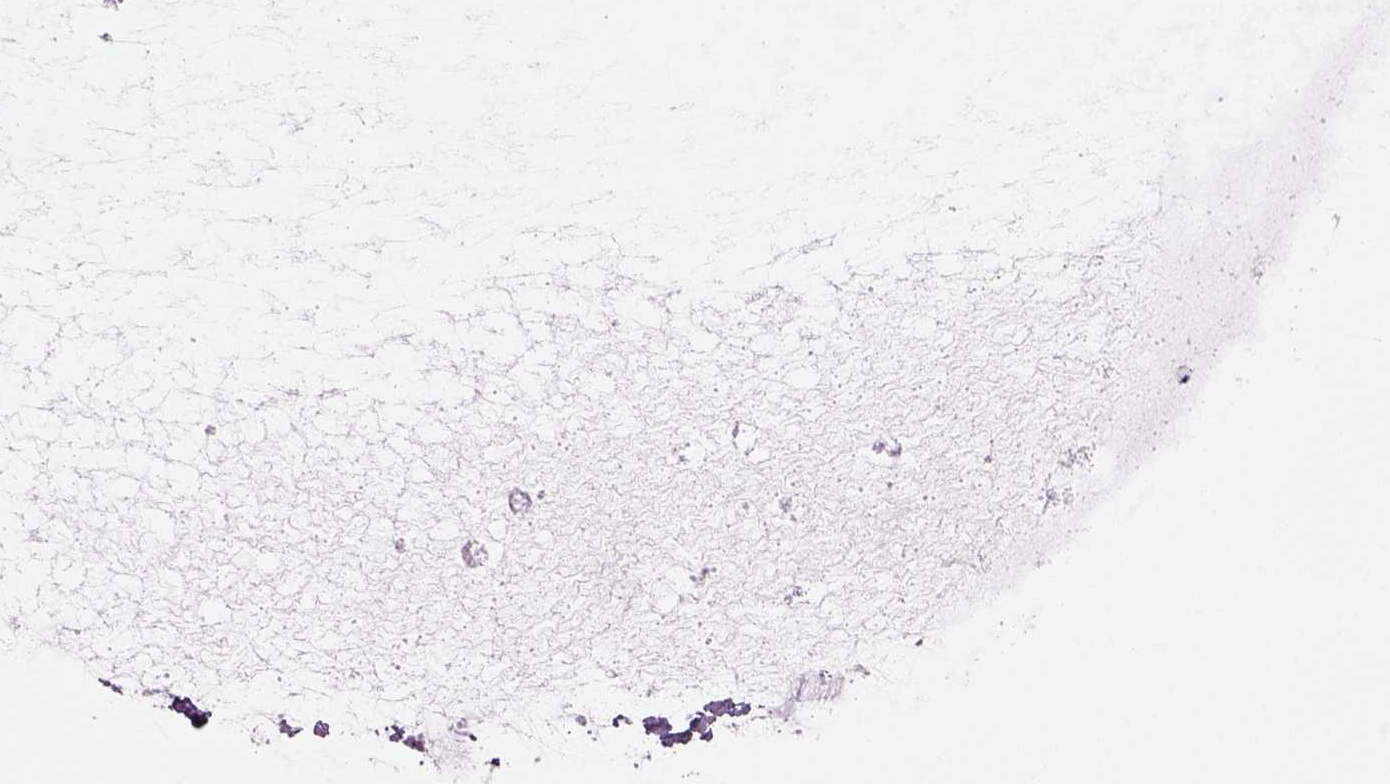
{"staining": {"intensity": "moderate", "quantity": "<25%", "location": "cytoplasmic/membranous"}, "tissue": "ovarian cancer", "cell_type": "Tumor cells", "image_type": "cancer", "snomed": [{"axis": "morphology", "description": "Cystadenocarcinoma, mucinous, NOS"}, {"axis": "topography", "description": "Ovary"}], "caption": "Tumor cells reveal low levels of moderate cytoplasmic/membranous staining in approximately <25% of cells in ovarian cancer.", "gene": "IFT52", "patient": {"sex": "female", "age": 41}}